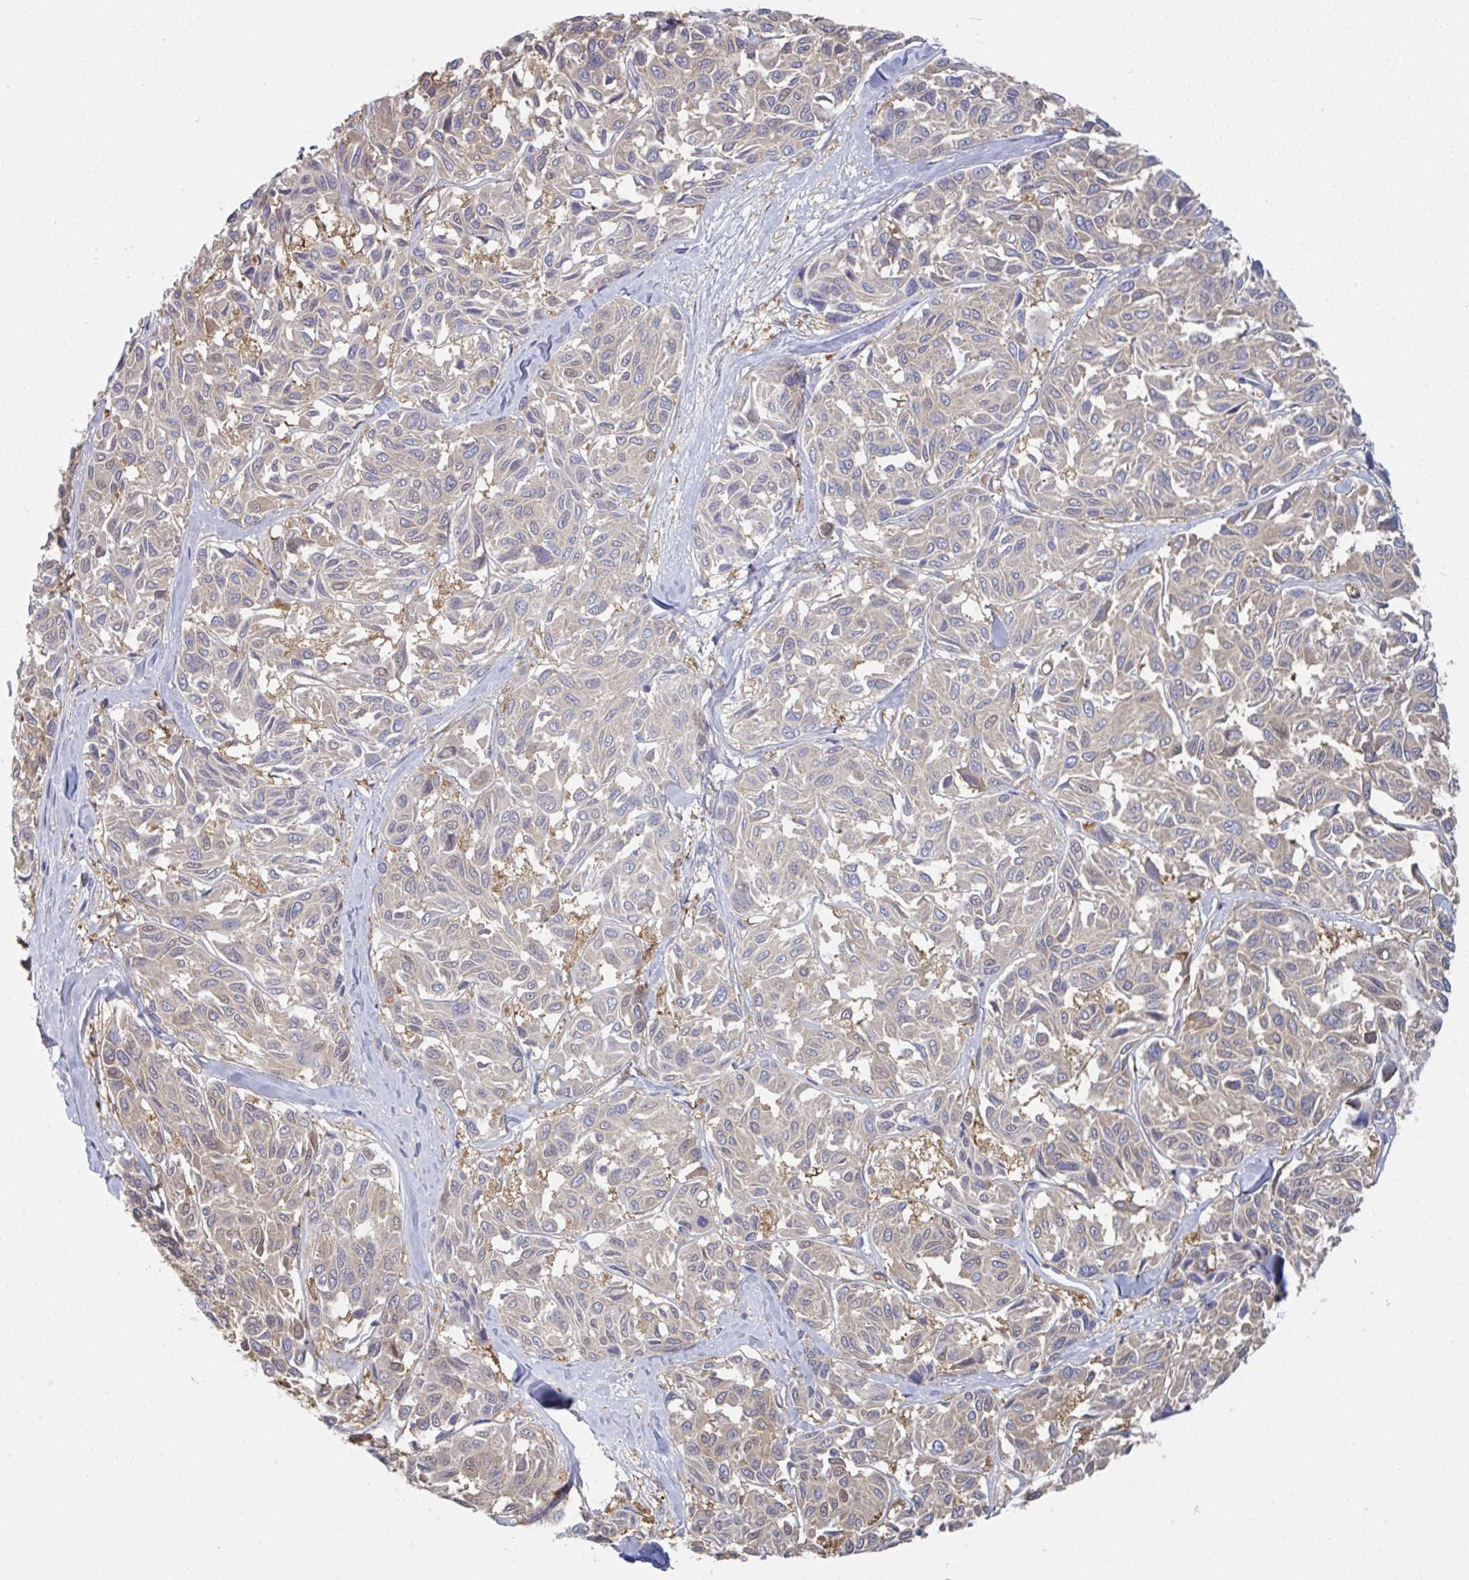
{"staining": {"intensity": "weak", "quantity": "25%-75%", "location": "cytoplasmic/membranous"}, "tissue": "melanoma", "cell_type": "Tumor cells", "image_type": "cancer", "snomed": [{"axis": "morphology", "description": "Malignant melanoma, NOS"}, {"axis": "topography", "description": "Skin"}], "caption": "DAB (3,3'-diaminobenzidine) immunohistochemical staining of human melanoma exhibits weak cytoplasmic/membranous protein positivity in about 25%-75% of tumor cells. (DAB IHC, brown staining for protein, blue staining for nuclei).", "gene": "AMPD2", "patient": {"sex": "female", "age": 66}}